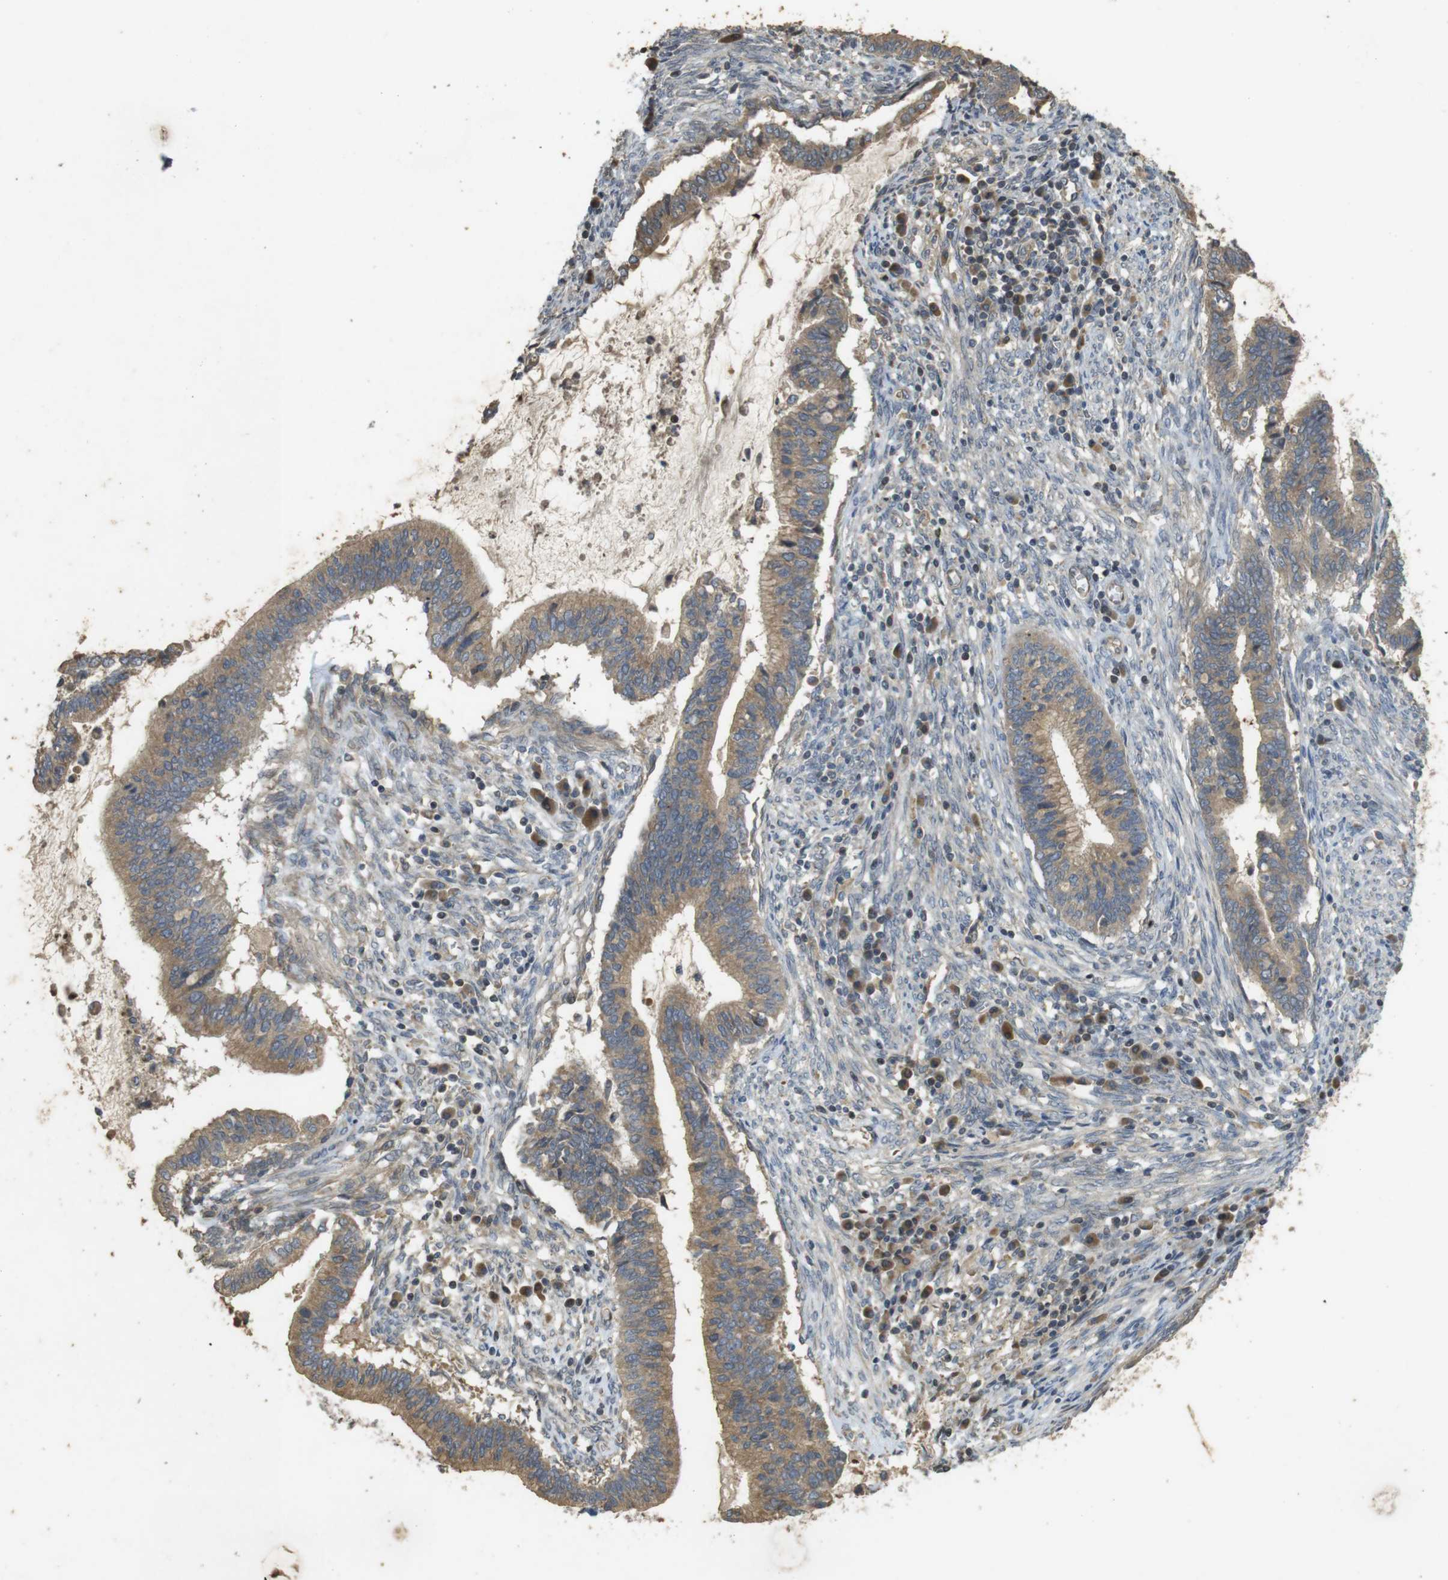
{"staining": {"intensity": "moderate", "quantity": ">75%", "location": "cytoplasmic/membranous"}, "tissue": "cervical cancer", "cell_type": "Tumor cells", "image_type": "cancer", "snomed": [{"axis": "morphology", "description": "Adenocarcinoma, NOS"}, {"axis": "topography", "description": "Cervix"}], "caption": "Cervical adenocarcinoma stained for a protein (brown) shows moderate cytoplasmic/membranous positive expression in approximately >75% of tumor cells.", "gene": "CLTC", "patient": {"sex": "female", "age": 44}}